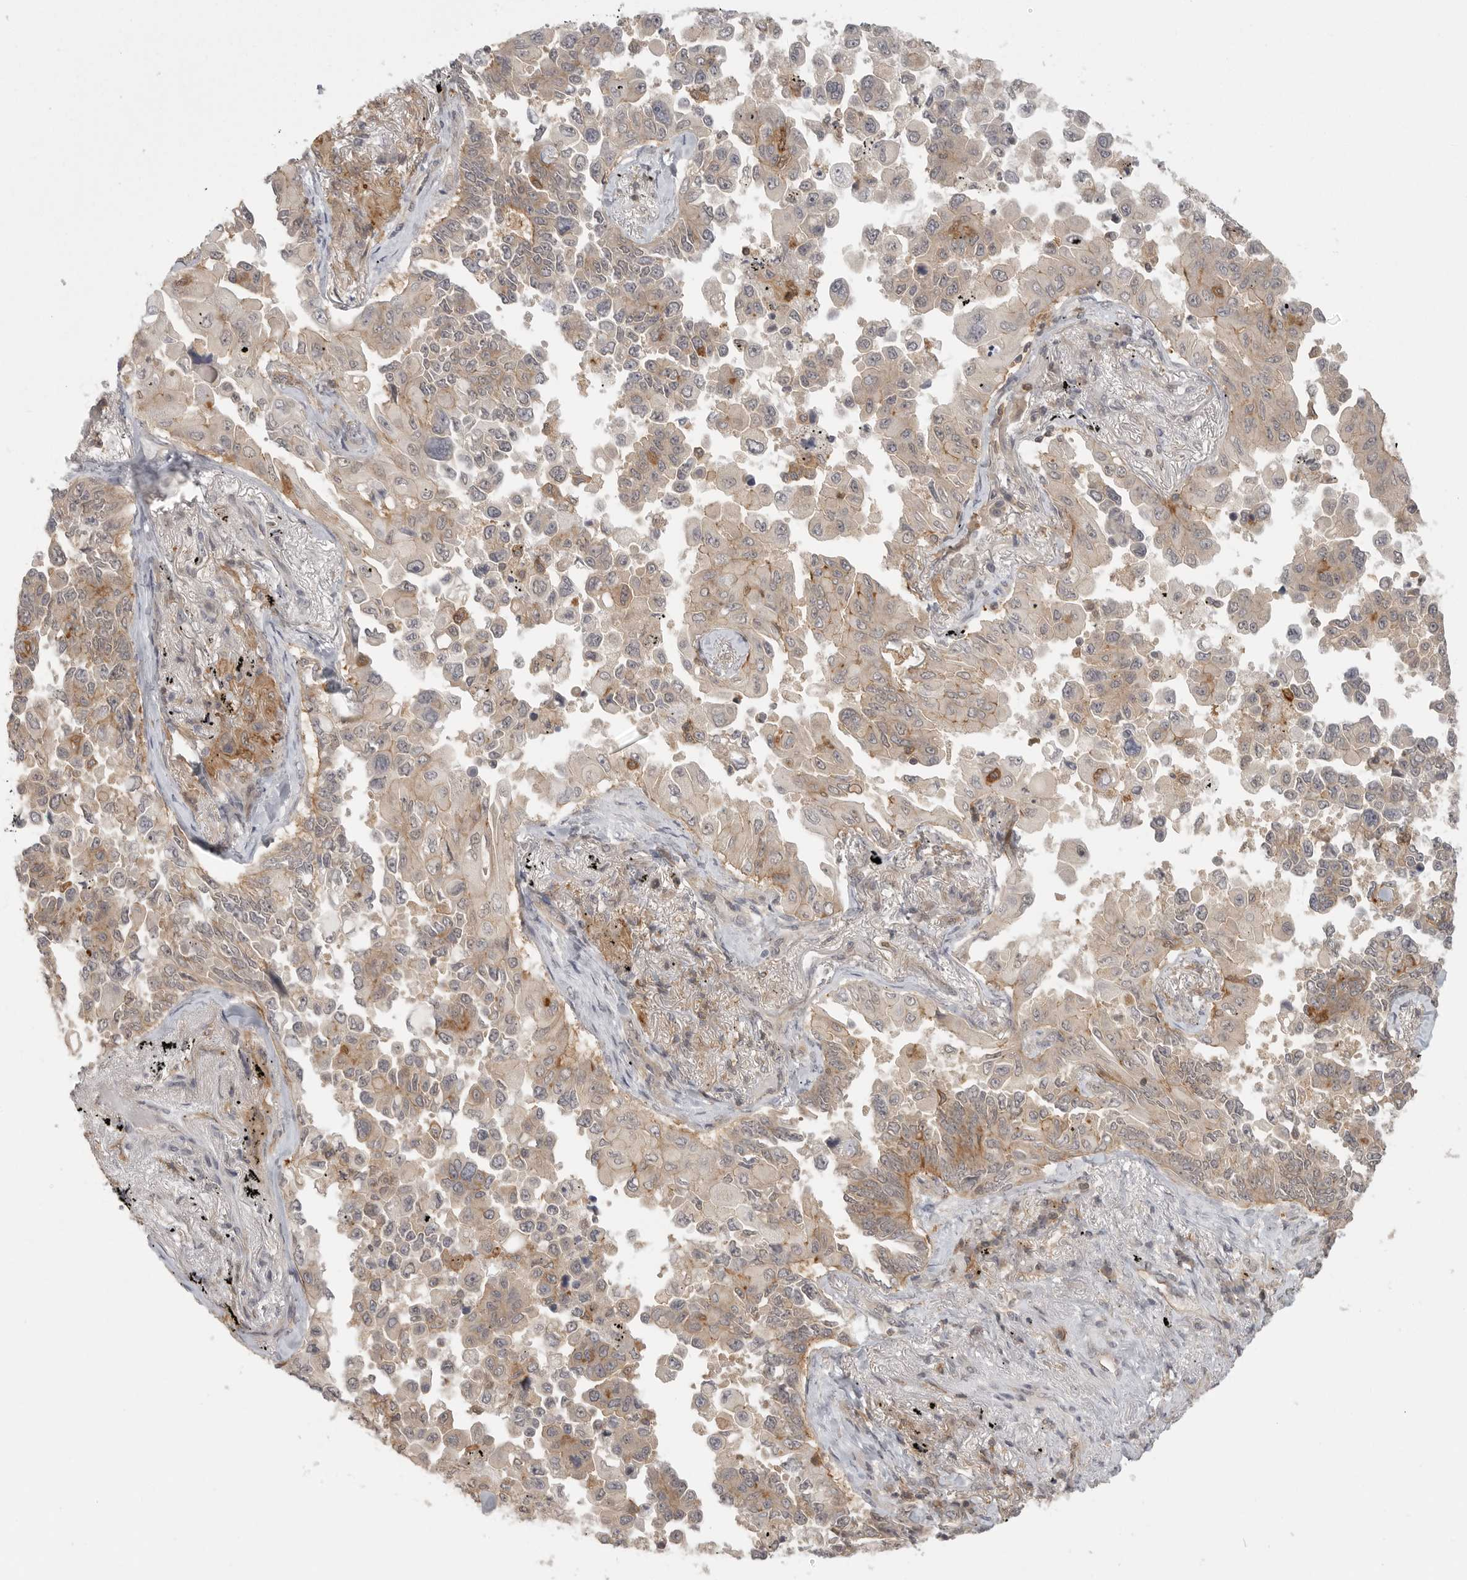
{"staining": {"intensity": "weak", "quantity": ">75%", "location": "cytoplasmic/membranous"}, "tissue": "lung cancer", "cell_type": "Tumor cells", "image_type": "cancer", "snomed": [{"axis": "morphology", "description": "Adenocarcinoma, NOS"}, {"axis": "topography", "description": "Lung"}], "caption": "Immunohistochemical staining of human lung cancer (adenocarcinoma) reveals weak cytoplasmic/membranous protein positivity in approximately >75% of tumor cells.", "gene": "DBNL", "patient": {"sex": "female", "age": 67}}